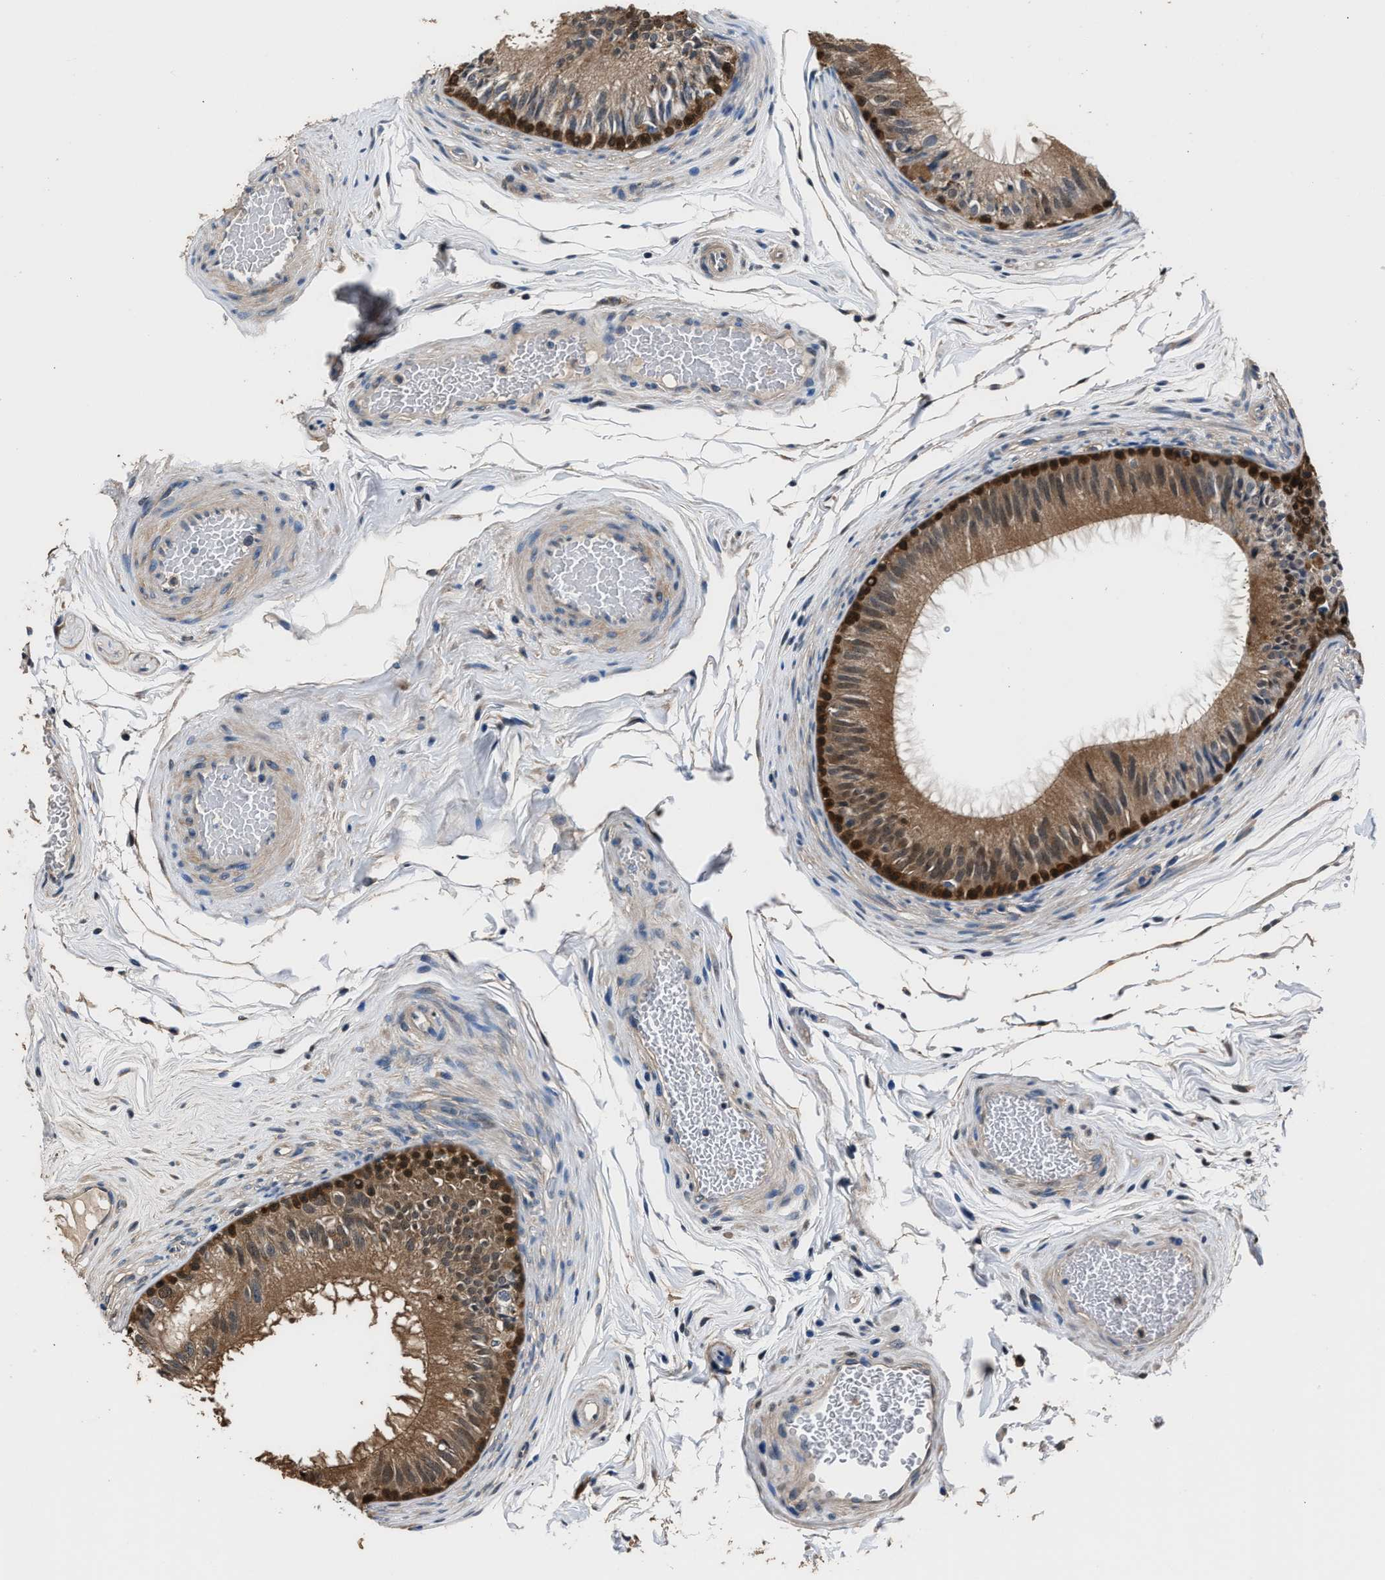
{"staining": {"intensity": "strong", "quantity": ">75%", "location": "cytoplasmic/membranous,nuclear"}, "tissue": "epididymis", "cell_type": "Glandular cells", "image_type": "normal", "snomed": [{"axis": "morphology", "description": "Normal tissue, NOS"}, {"axis": "topography", "description": "Testis"}, {"axis": "topography", "description": "Epididymis"}], "caption": "DAB (3,3'-diaminobenzidine) immunohistochemical staining of unremarkable human epididymis reveals strong cytoplasmic/membranous,nuclear protein positivity in about >75% of glandular cells.", "gene": "GSTP1", "patient": {"sex": "male", "age": 36}}